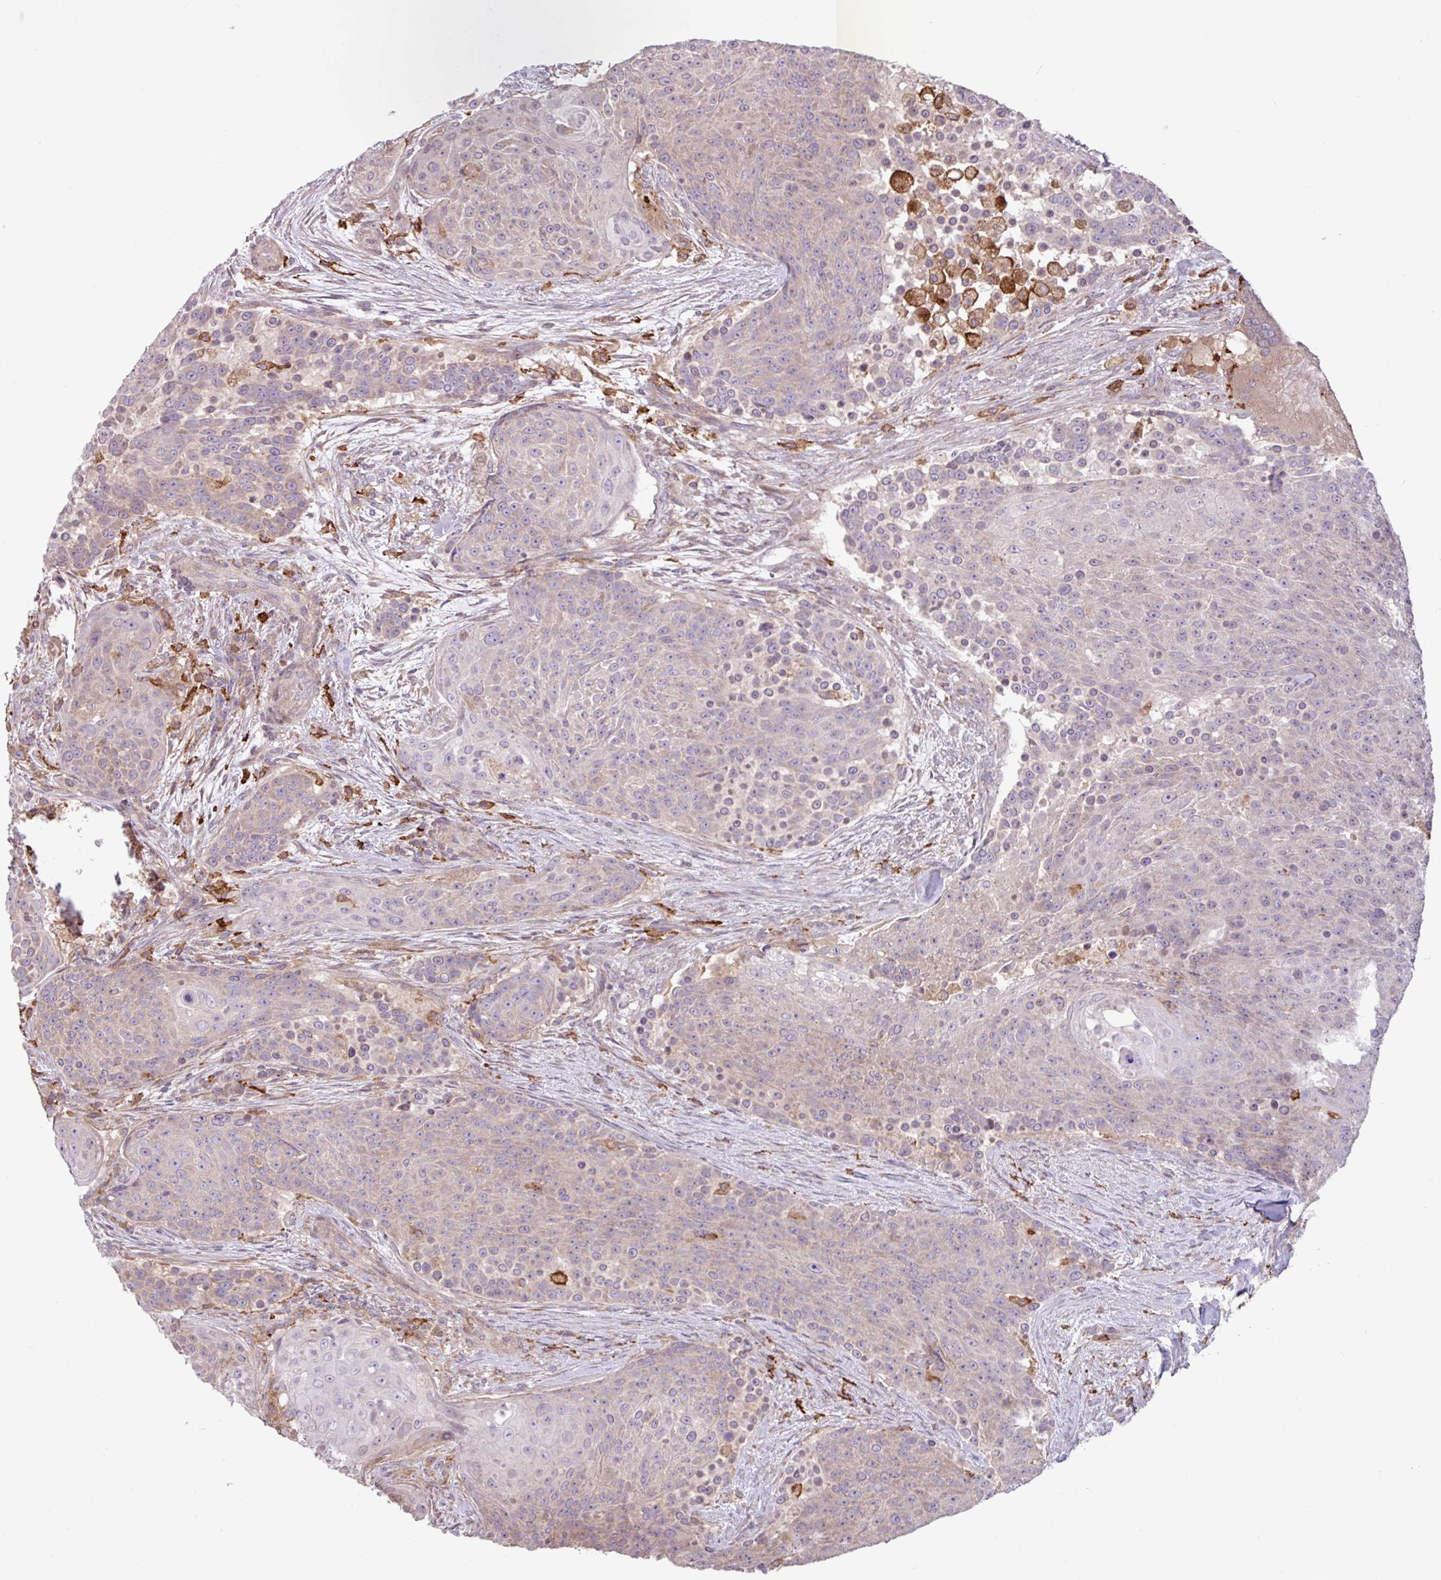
{"staining": {"intensity": "weak", "quantity": "25%-75%", "location": "cytoplasmic/membranous"}, "tissue": "urothelial cancer", "cell_type": "Tumor cells", "image_type": "cancer", "snomed": [{"axis": "morphology", "description": "Urothelial carcinoma, High grade"}, {"axis": "topography", "description": "Urinary bladder"}], "caption": "About 25%-75% of tumor cells in high-grade urothelial carcinoma exhibit weak cytoplasmic/membranous protein positivity as visualized by brown immunohistochemical staining.", "gene": "ARHGEF25", "patient": {"sex": "female", "age": 63}}